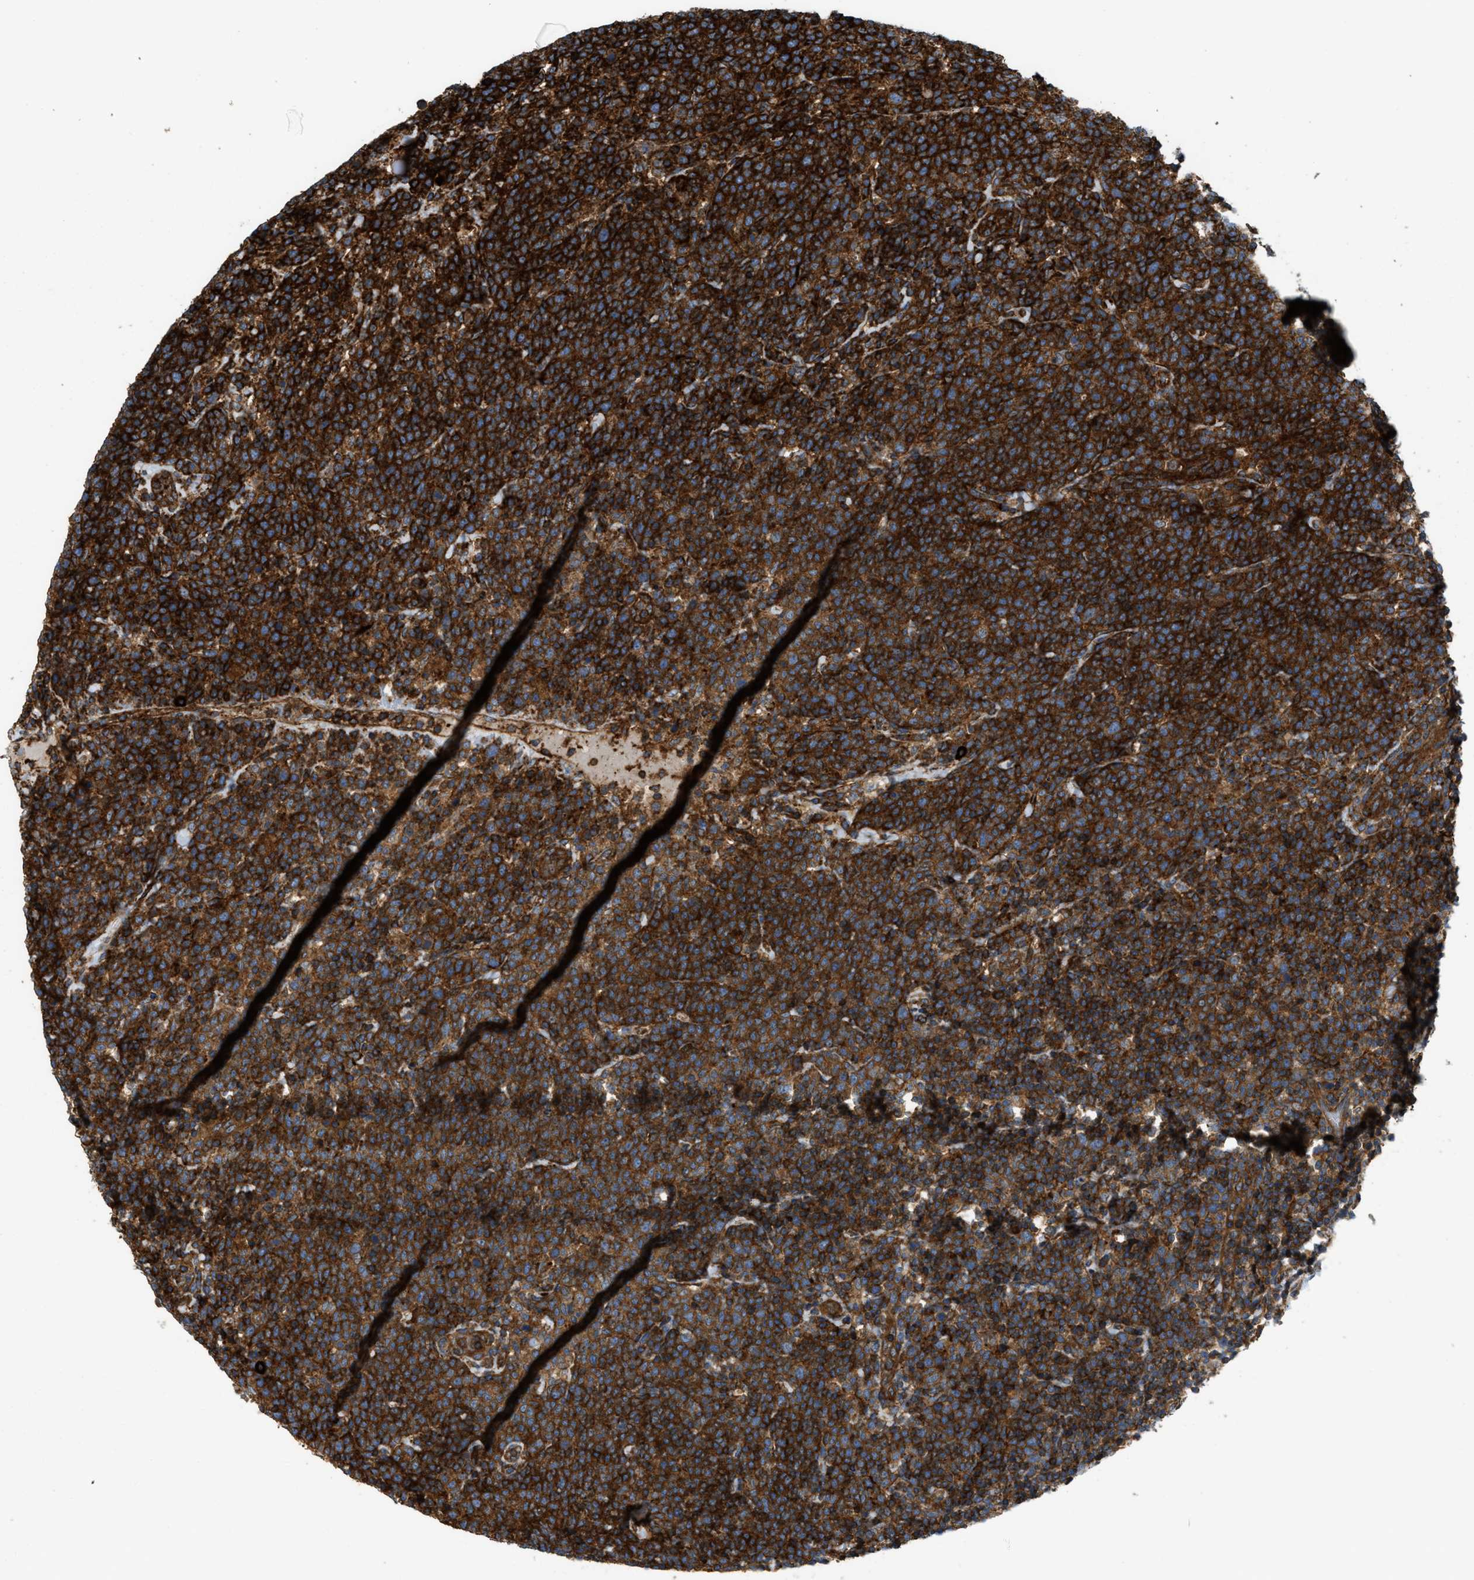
{"staining": {"intensity": "strong", "quantity": ">75%", "location": "cytoplasmic/membranous"}, "tissue": "lymphoma", "cell_type": "Tumor cells", "image_type": "cancer", "snomed": [{"axis": "morphology", "description": "Malignant lymphoma, non-Hodgkin's type, High grade"}, {"axis": "topography", "description": "Lymph node"}], "caption": "Strong cytoplasmic/membranous protein expression is appreciated in about >75% of tumor cells in lymphoma.", "gene": "EGLN1", "patient": {"sex": "male", "age": 61}}